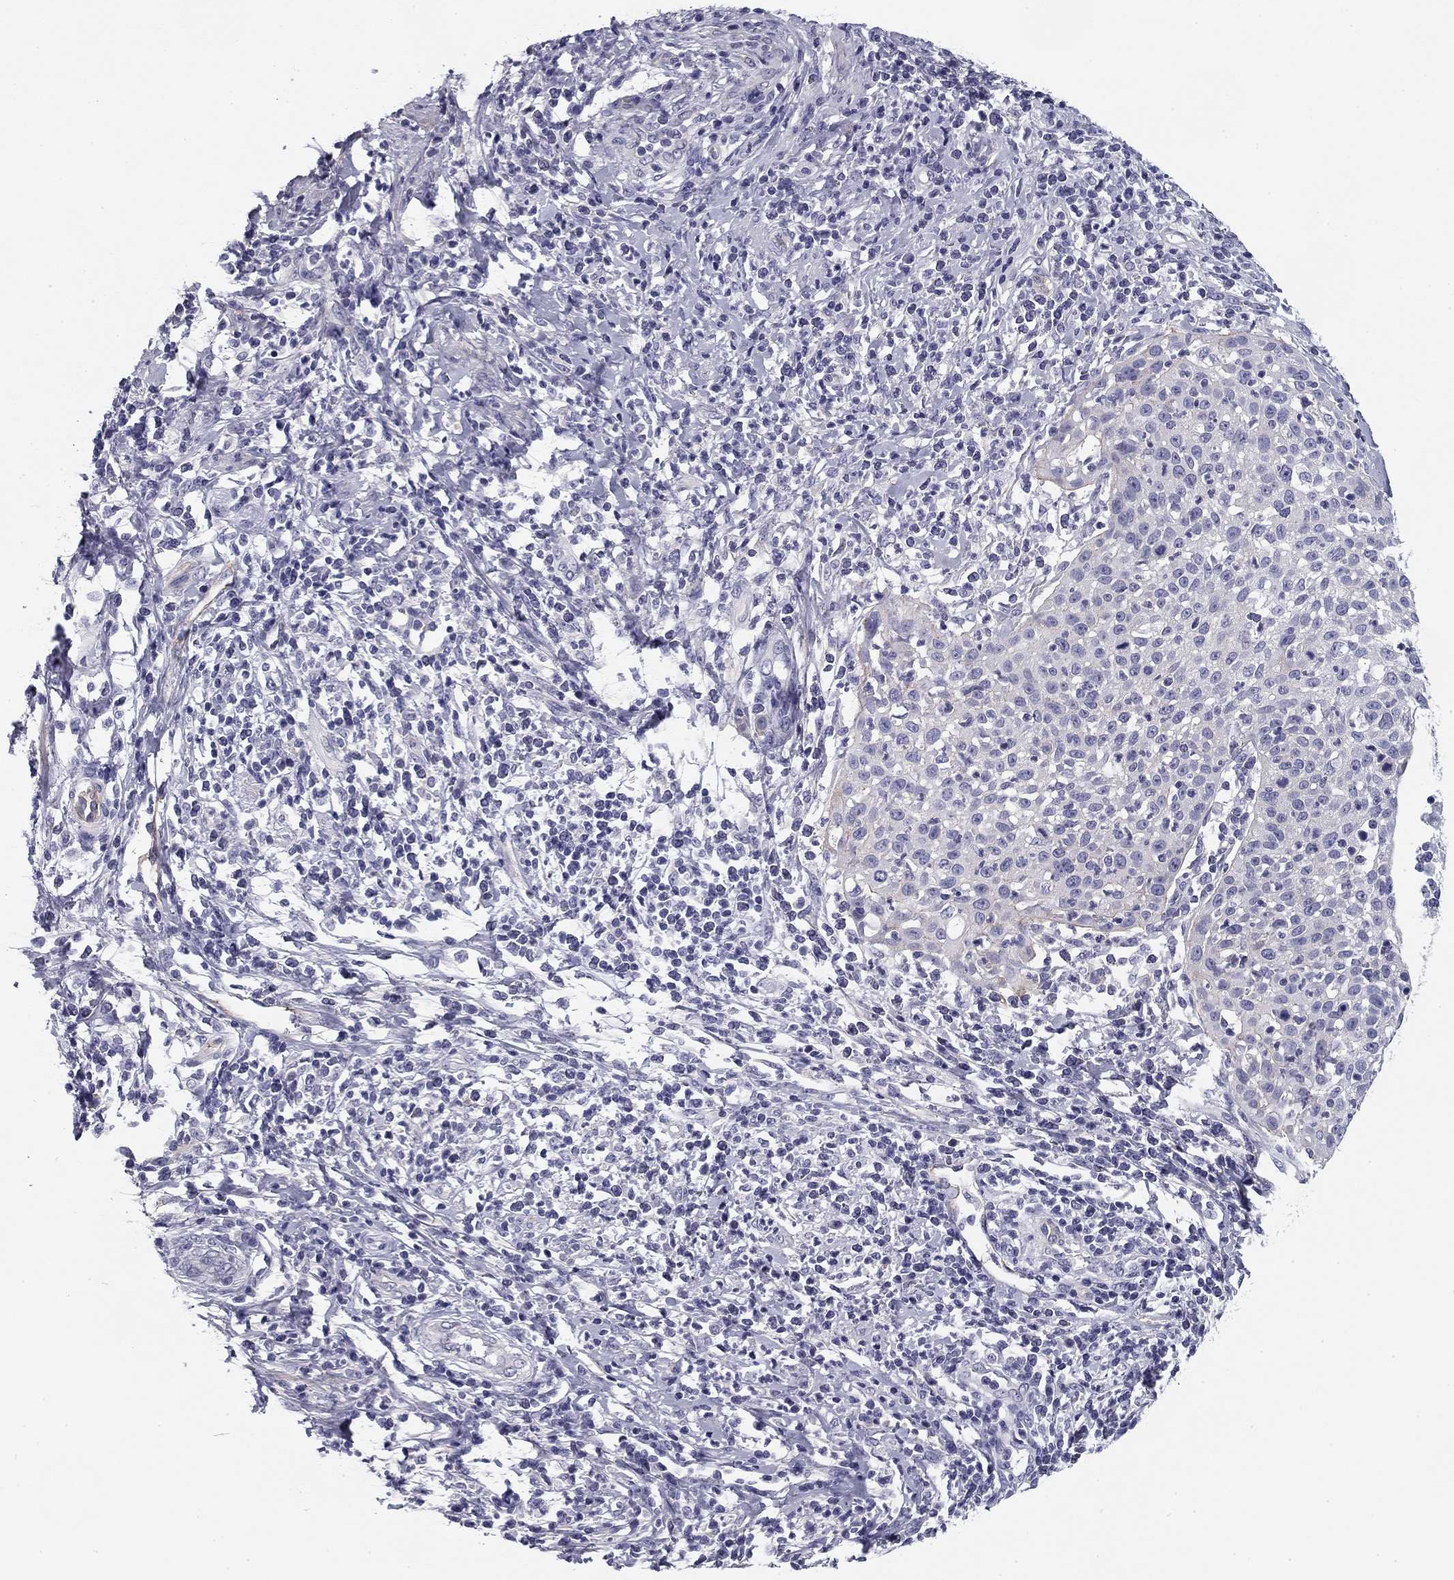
{"staining": {"intensity": "weak", "quantity": "<25%", "location": "cytoplasmic/membranous"}, "tissue": "cervical cancer", "cell_type": "Tumor cells", "image_type": "cancer", "snomed": [{"axis": "morphology", "description": "Squamous cell carcinoma, NOS"}, {"axis": "topography", "description": "Cervix"}], "caption": "Tumor cells are negative for brown protein staining in cervical cancer.", "gene": "FLNC", "patient": {"sex": "female", "age": 26}}